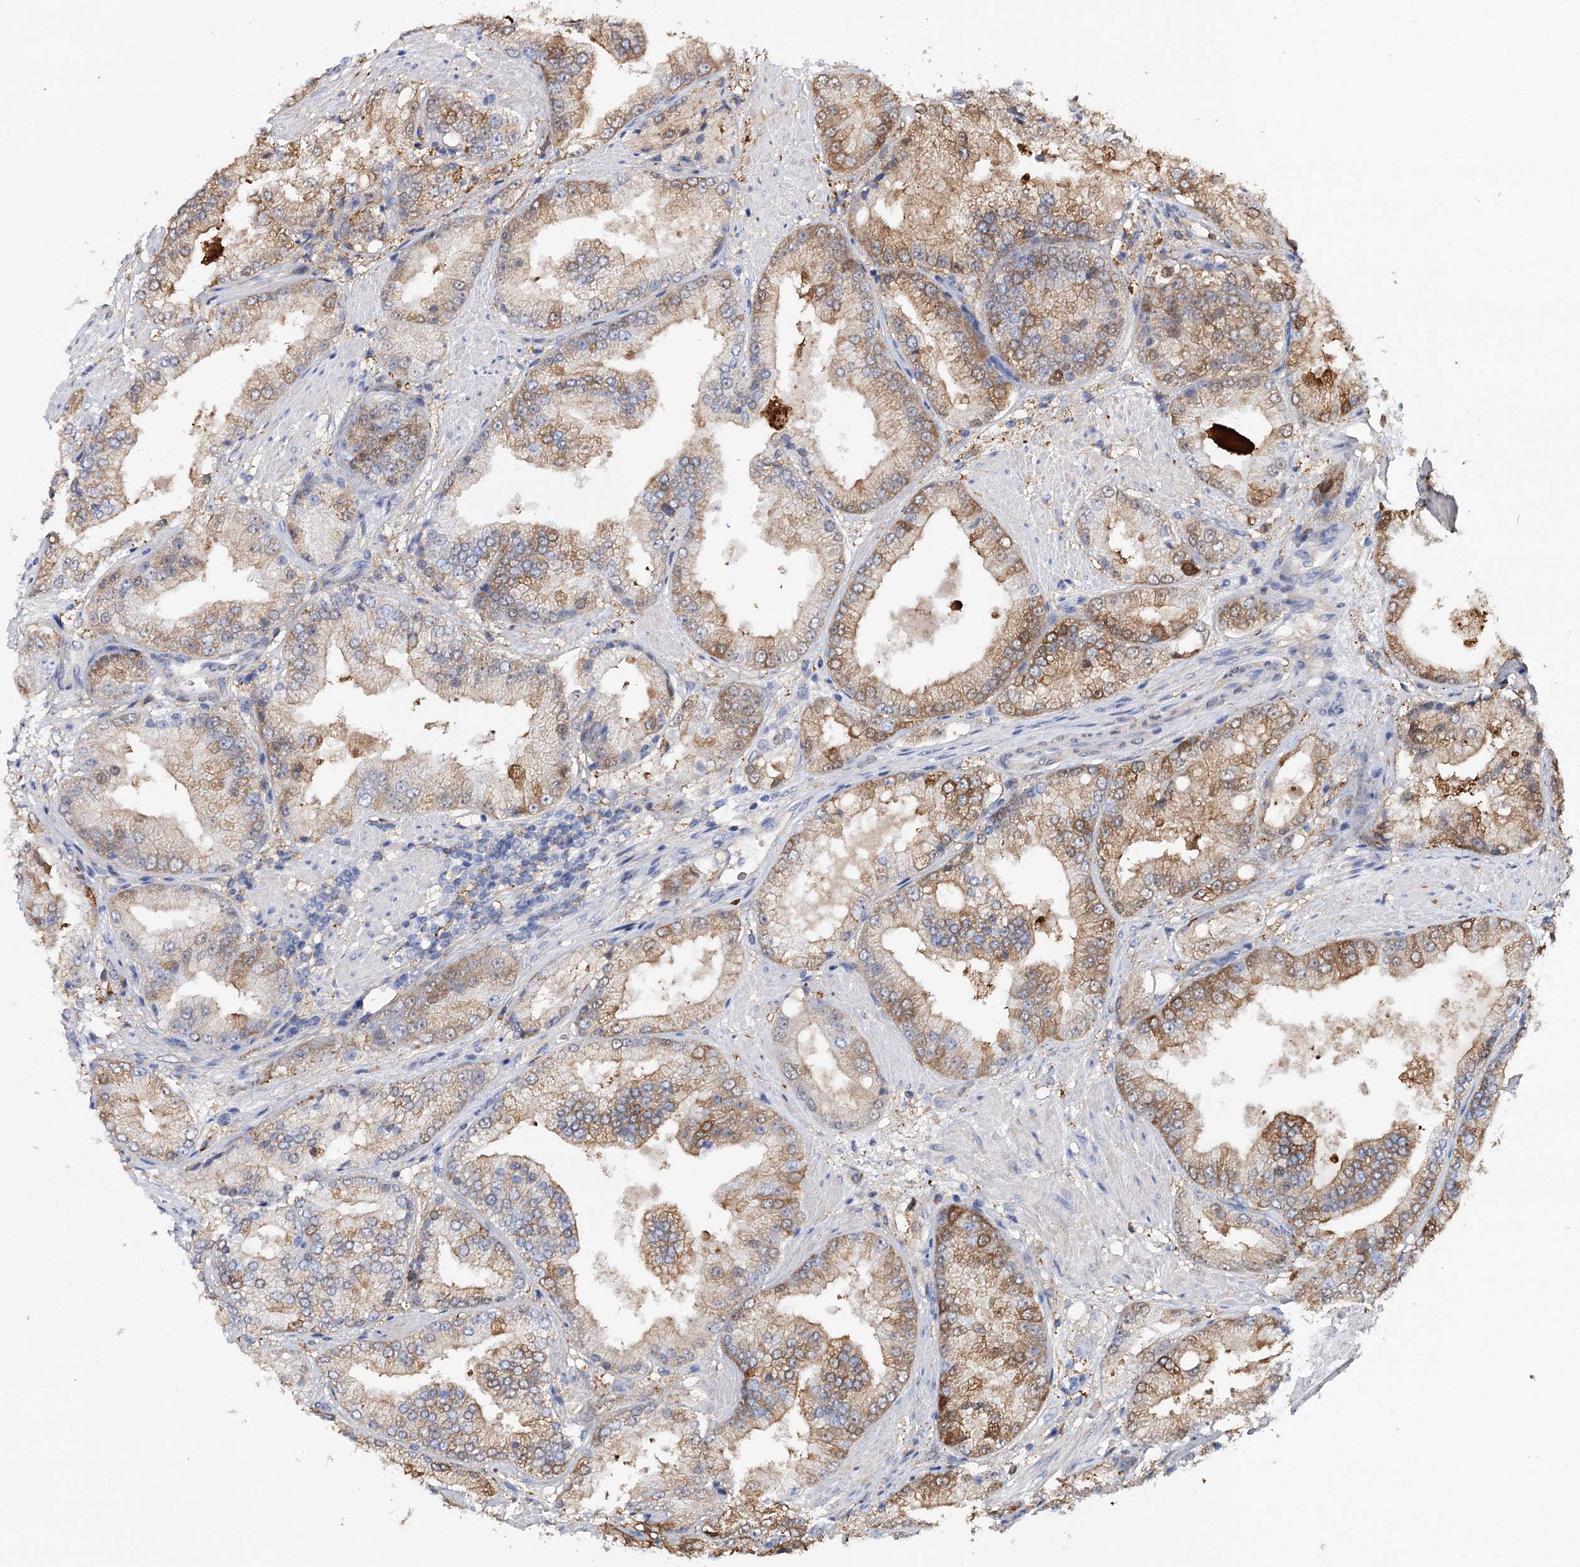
{"staining": {"intensity": "moderate", "quantity": "25%-75%", "location": "cytoplasmic/membranous"}, "tissue": "prostate cancer", "cell_type": "Tumor cells", "image_type": "cancer", "snomed": [{"axis": "morphology", "description": "Adenocarcinoma, Low grade"}, {"axis": "topography", "description": "Prostate"}], "caption": "Prostate cancer (low-grade adenocarcinoma) stained with a protein marker exhibits moderate staining in tumor cells.", "gene": "CFAP46", "patient": {"sex": "male", "age": 67}}